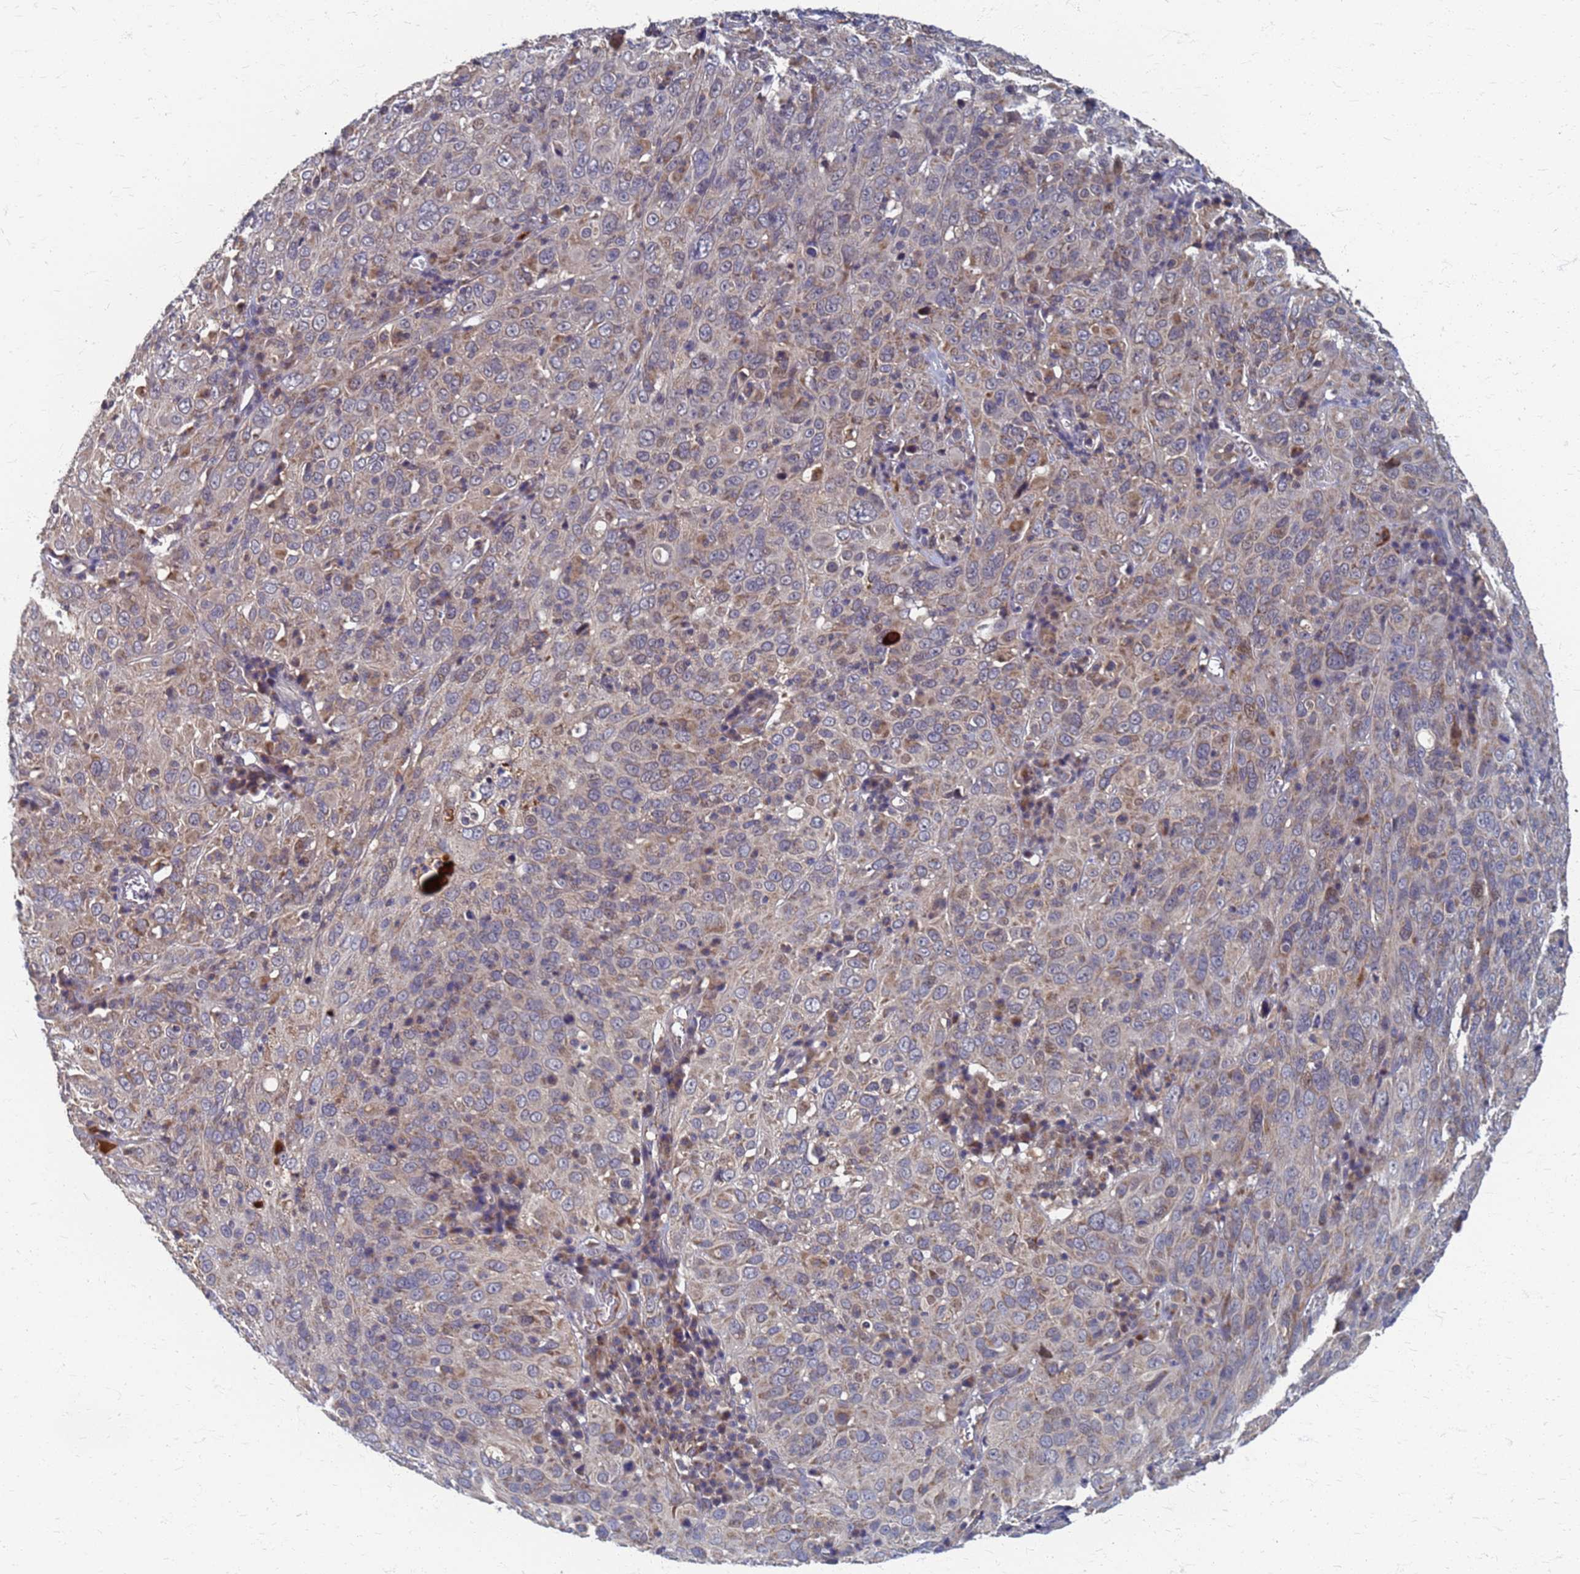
{"staining": {"intensity": "weak", "quantity": "25%-75%", "location": "cytoplasmic/membranous"}, "tissue": "cervical cancer", "cell_type": "Tumor cells", "image_type": "cancer", "snomed": [{"axis": "morphology", "description": "Squamous cell carcinoma, NOS"}, {"axis": "topography", "description": "Cervix"}], "caption": "A brown stain labels weak cytoplasmic/membranous expression of a protein in human cervical cancer (squamous cell carcinoma) tumor cells.", "gene": "ATPAF1", "patient": {"sex": "female", "age": 46}}